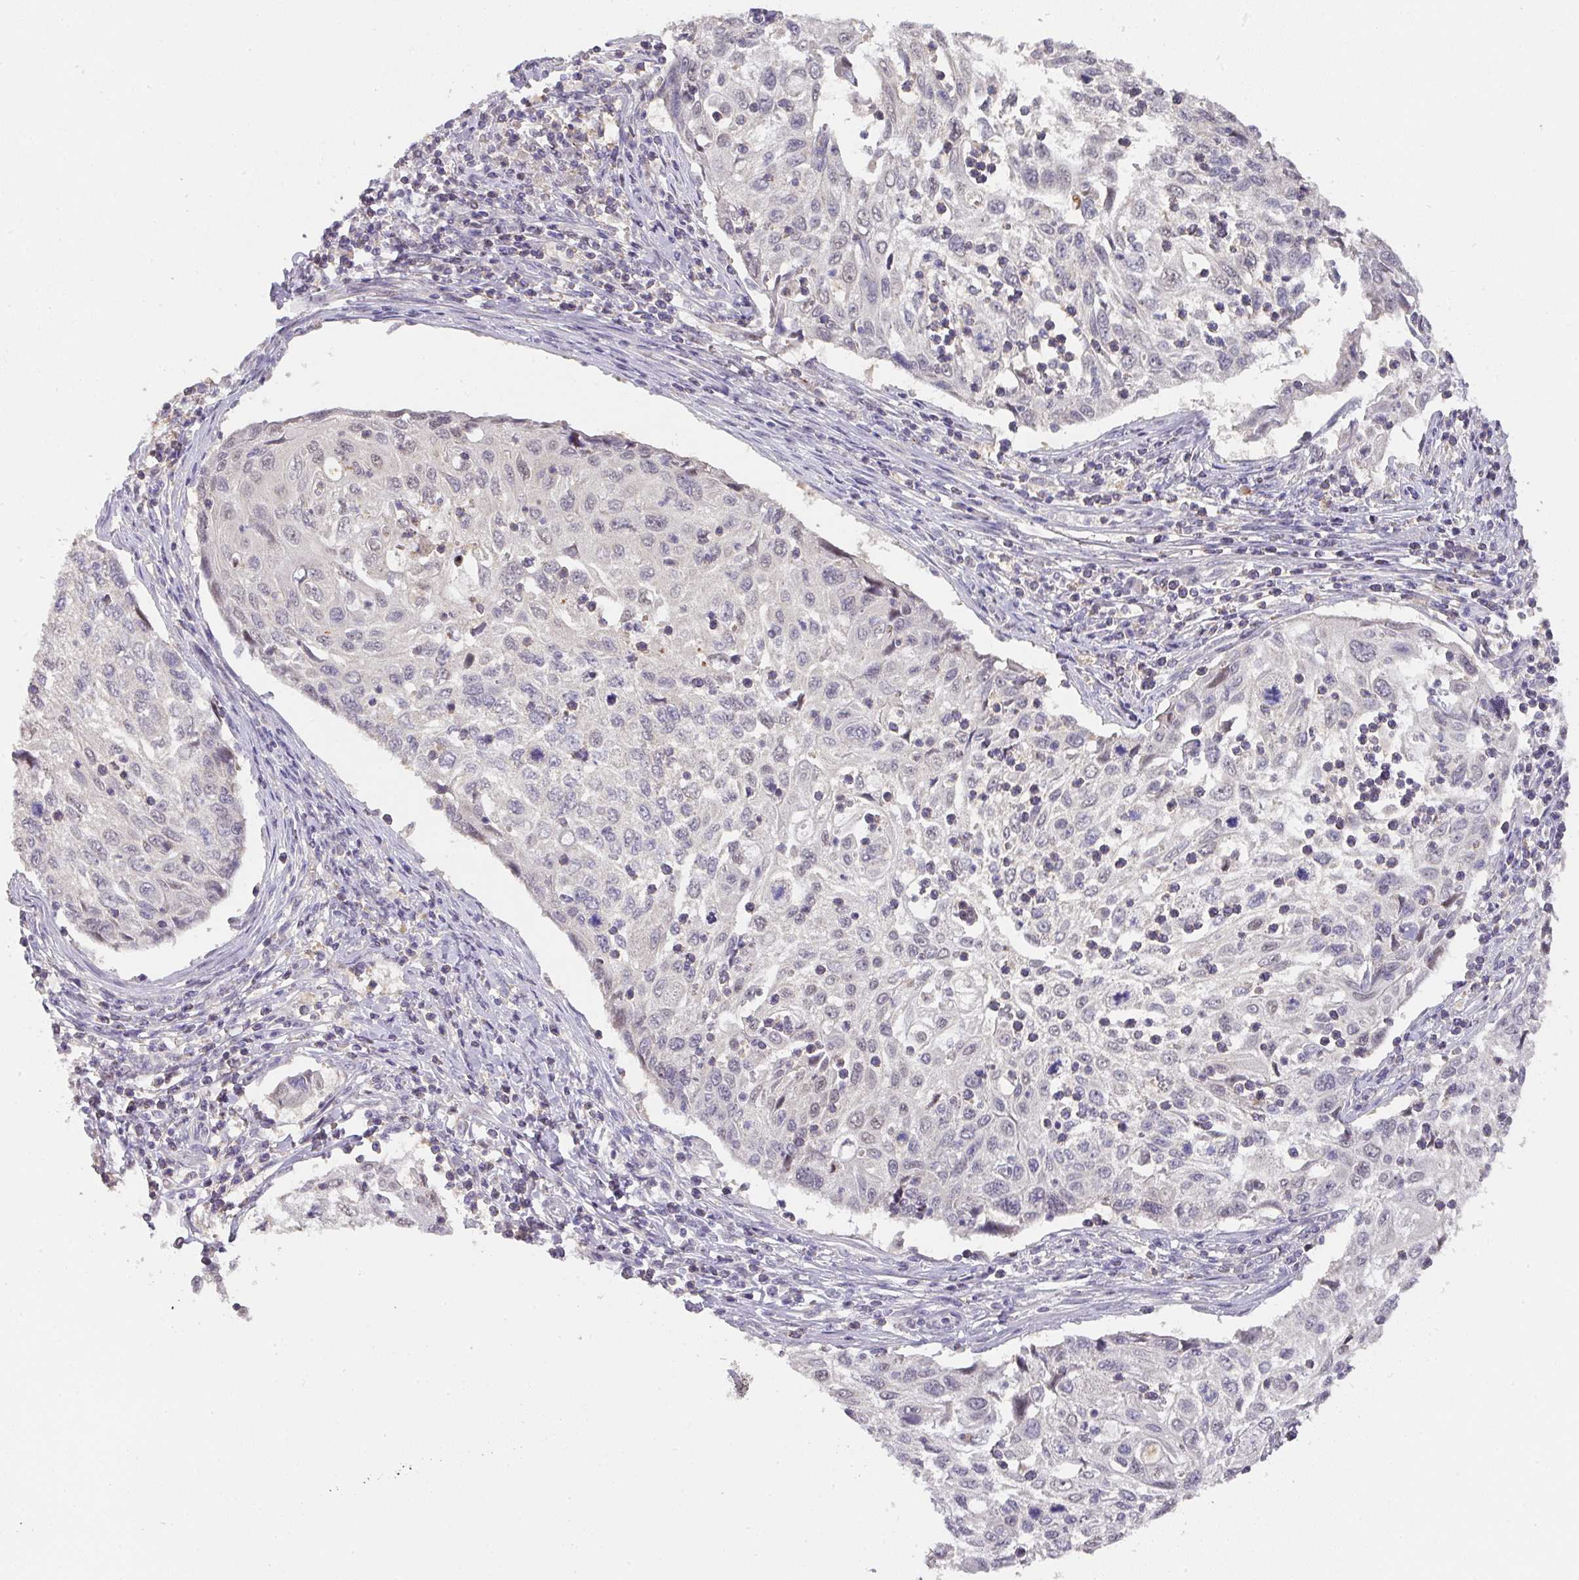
{"staining": {"intensity": "negative", "quantity": "none", "location": "none"}, "tissue": "cervical cancer", "cell_type": "Tumor cells", "image_type": "cancer", "snomed": [{"axis": "morphology", "description": "Squamous cell carcinoma, NOS"}, {"axis": "topography", "description": "Cervix"}], "caption": "Image shows no protein expression in tumor cells of cervical cancer (squamous cell carcinoma) tissue. (Immunohistochemistry, brightfield microscopy, high magnification).", "gene": "FOXN4", "patient": {"sex": "female", "age": 70}}